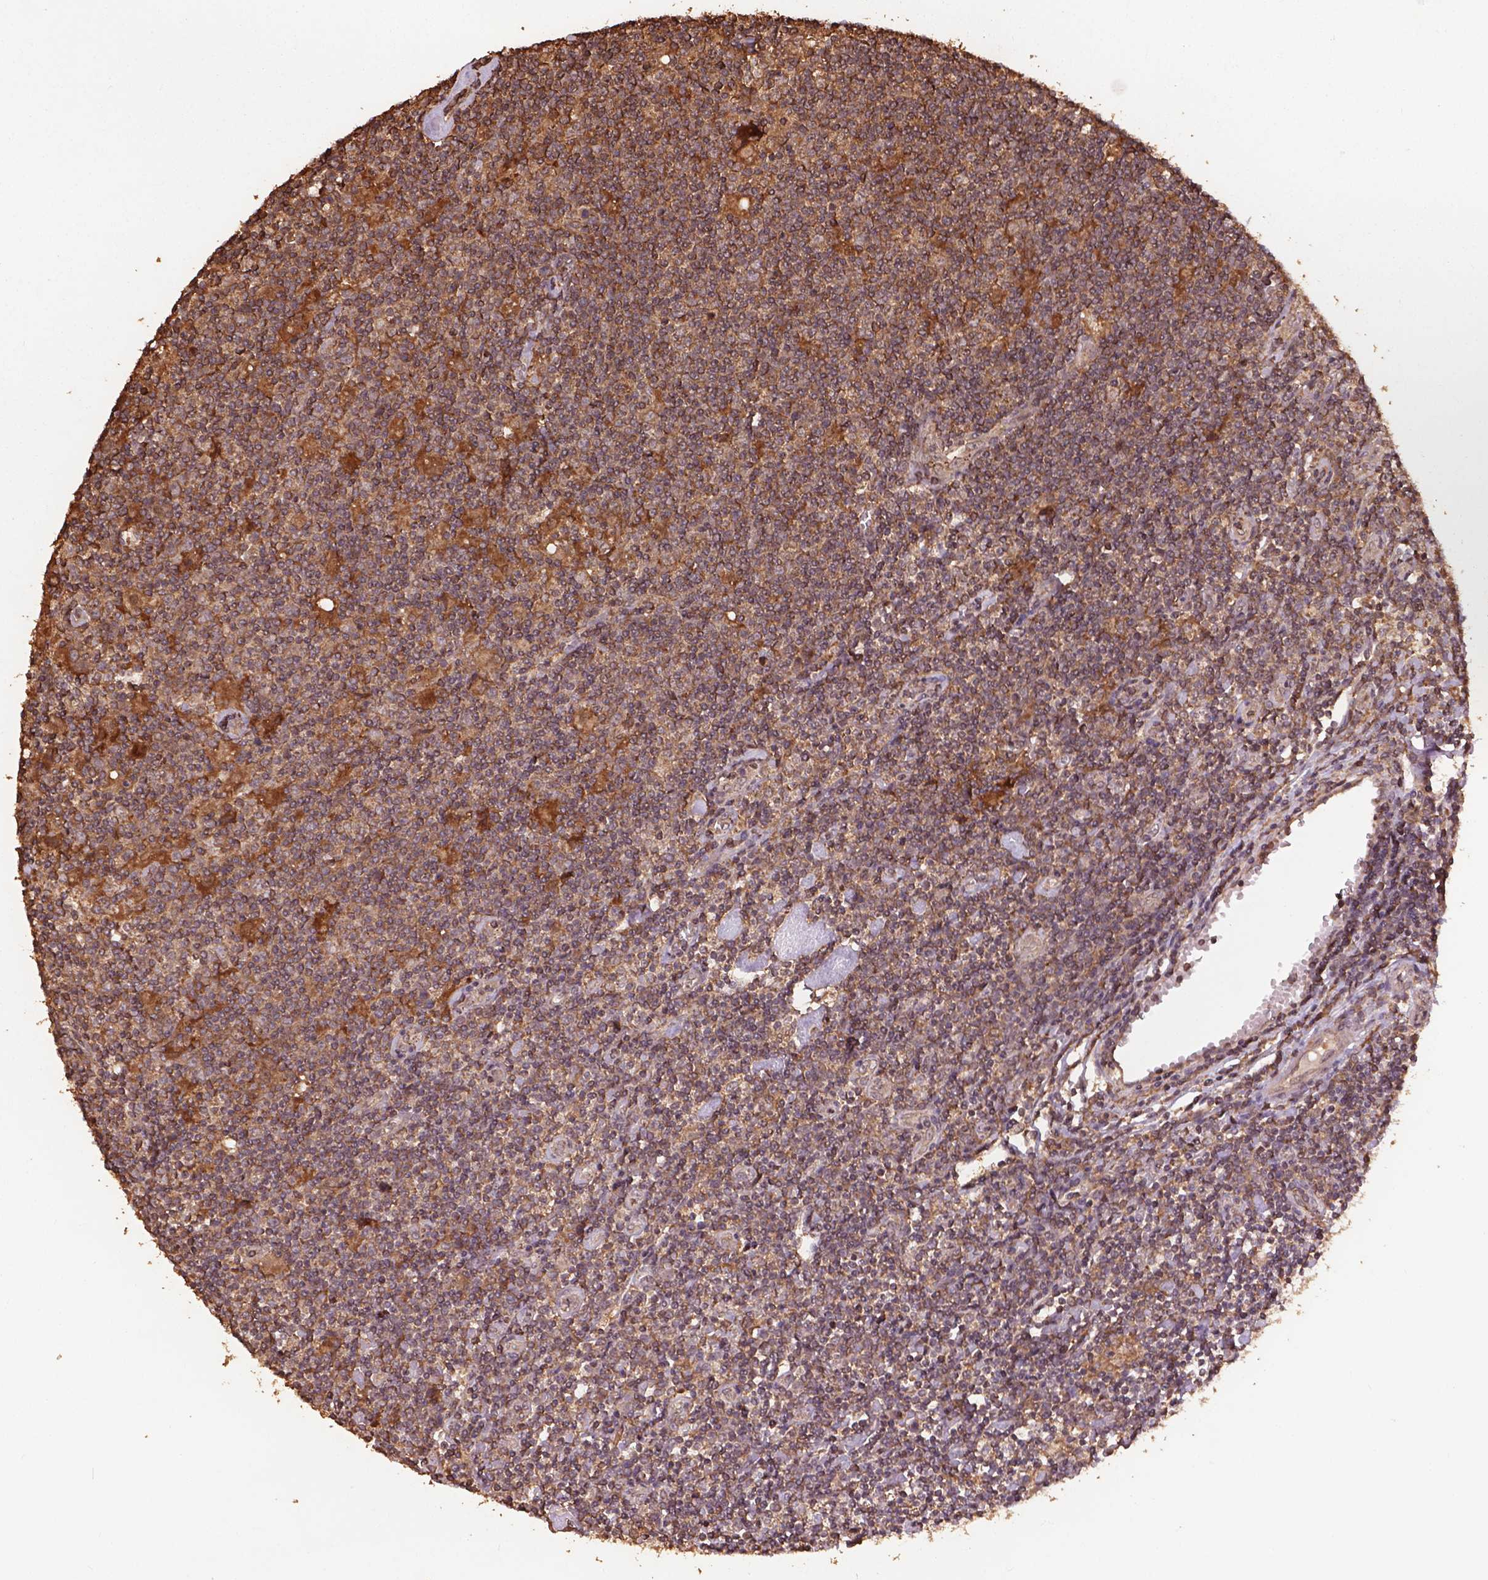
{"staining": {"intensity": "weak", "quantity": ">75%", "location": "cytoplasmic/membranous"}, "tissue": "lymphoma", "cell_type": "Tumor cells", "image_type": "cancer", "snomed": [{"axis": "morphology", "description": "Hodgkin's disease, NOS"}, {"axis": "topography", "description": "Lymph node"}], "caption": "Immunohistochemical staining of Hodgkin's disease reveals low levels of weak cytoplasmic/membranous protein expression in approximately >75% of tumor cells.", "gene": "BABAM1", "patient": {"sex": "male", "age": 40}}